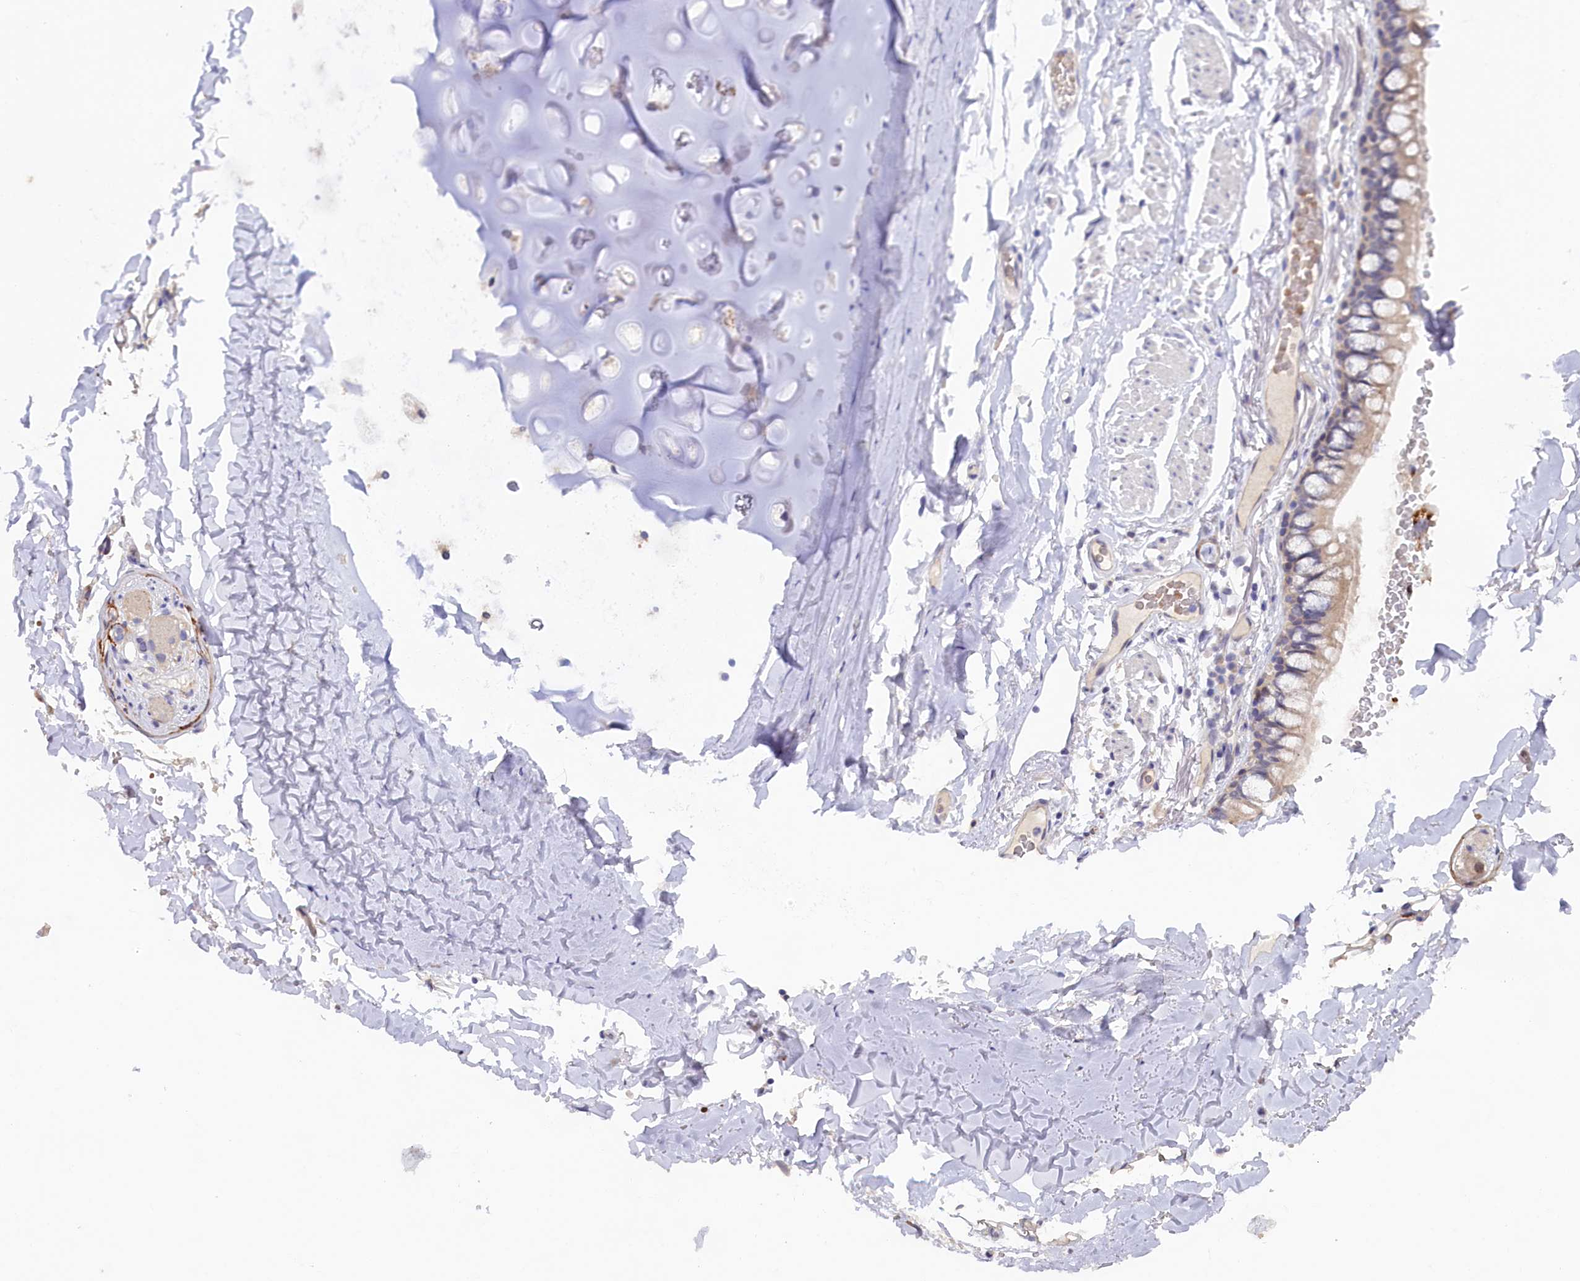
{"staining": {"intensity": "negative", "quantity": "none", "location": "none"}, "tissue": "adipose tissue", "cell_type": "Adipocytes", "image_type": "normal", "snomed": [{"axis": "morphology", "description": "Normal tissue, NOS"}, {"axis": "topography", "description": "Lymph node"}, {"axis": "topography", "description": "Bronchus"}], "caption": "IHC of benign human adipose tissue reveals no expression in adipocytes. (DAB immunohistochemistry visualized using brightfield microscopy, high magnification).", "gene": "HYKK", "patient": {"sex": "male", "age": 63}}